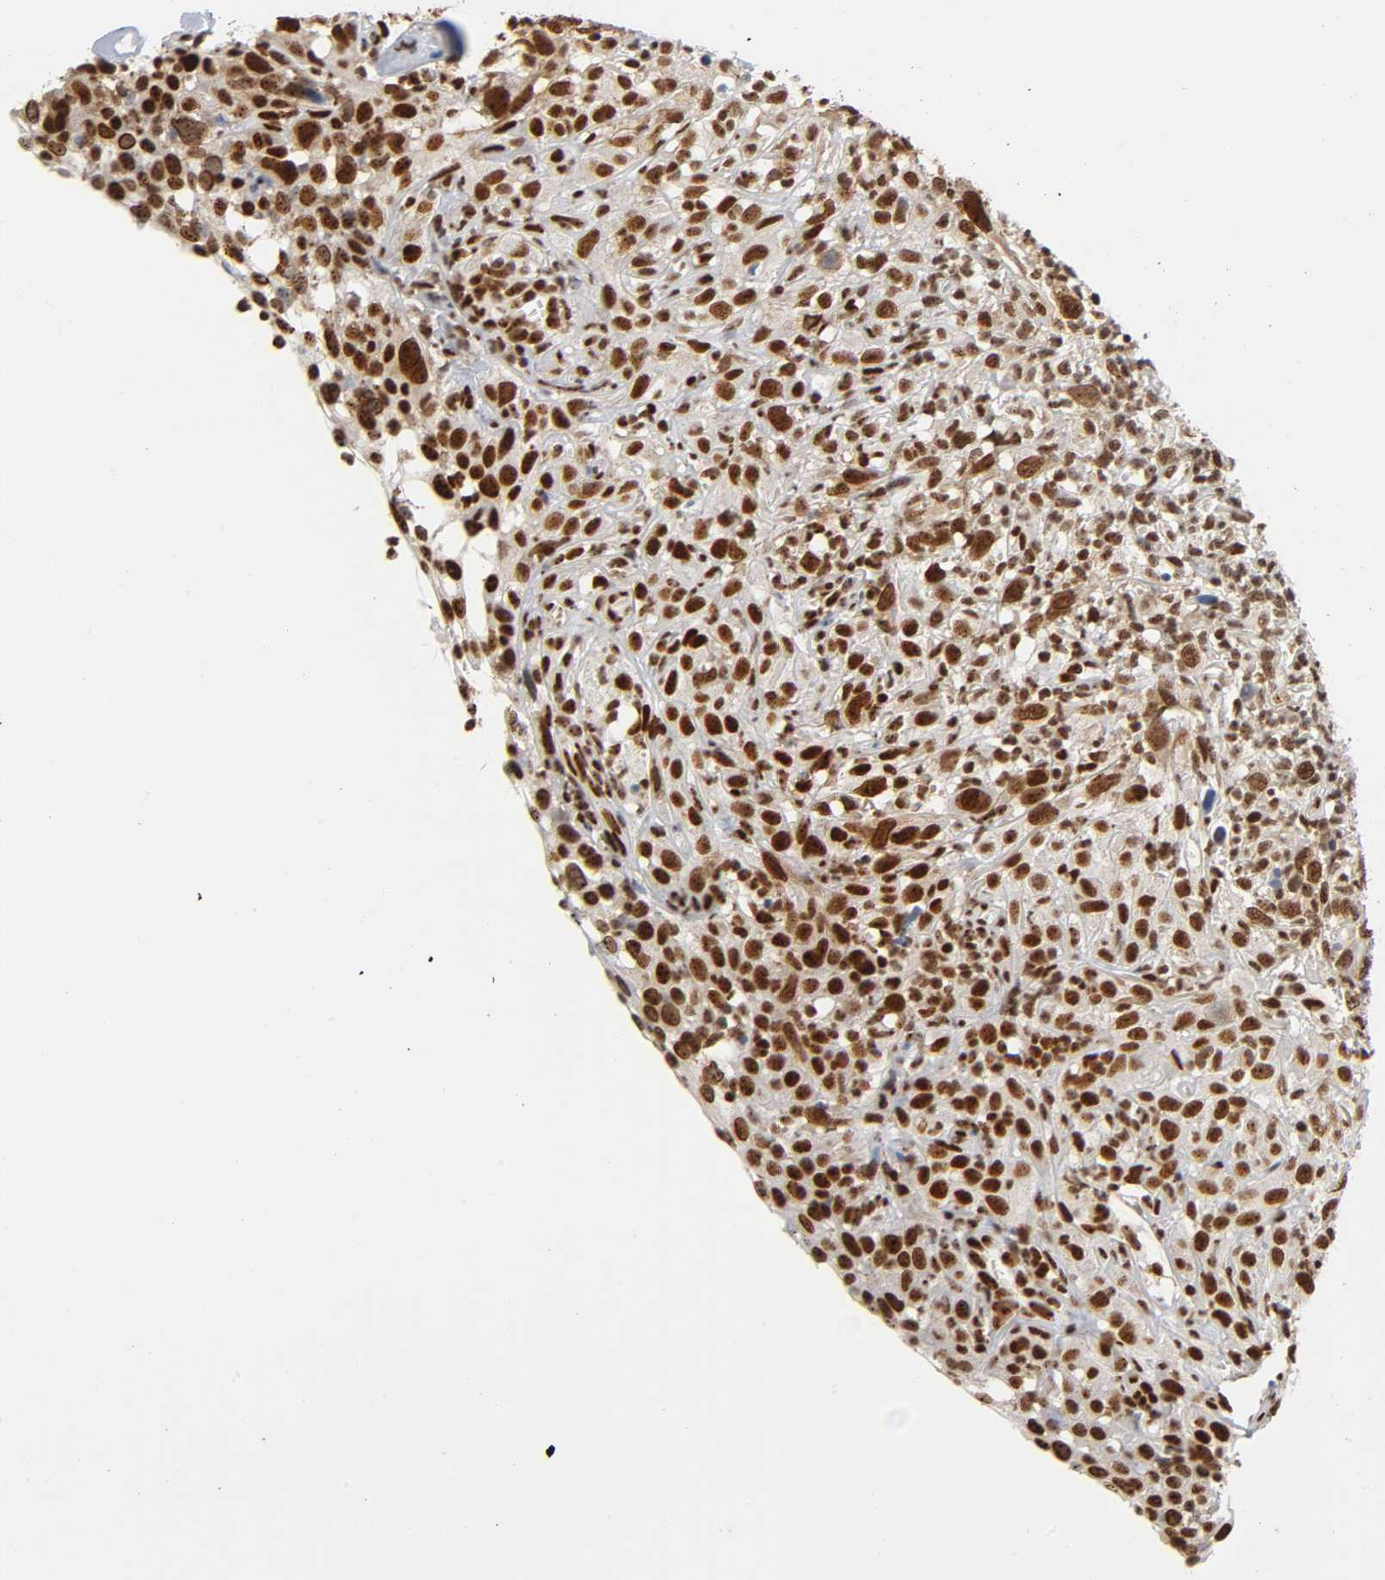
{"staining": {"intensity": "strong", "quantity": ">75%", "location": "nuclear"}, "tissue": "thyroid cancer", "cell_type": "Tumor cells", "image_type": "cancer", "snomed": [{"axis": "morphology", "description": "Carcinoma, NOS"}, {"axis": "topography", "description": "Thyroid gland"}], "caption": "Protein analysis of thyroid cancer (carcinoma) tissue demonstrates strong nuclear expression in approximately >75% of tumor cells. (DAB (3,3'-diaminobenzidine) IHC with brightfield microscopy, high magnification).", "gene": "SUMO1", "patient": {"sex": "female", "age": 77}}